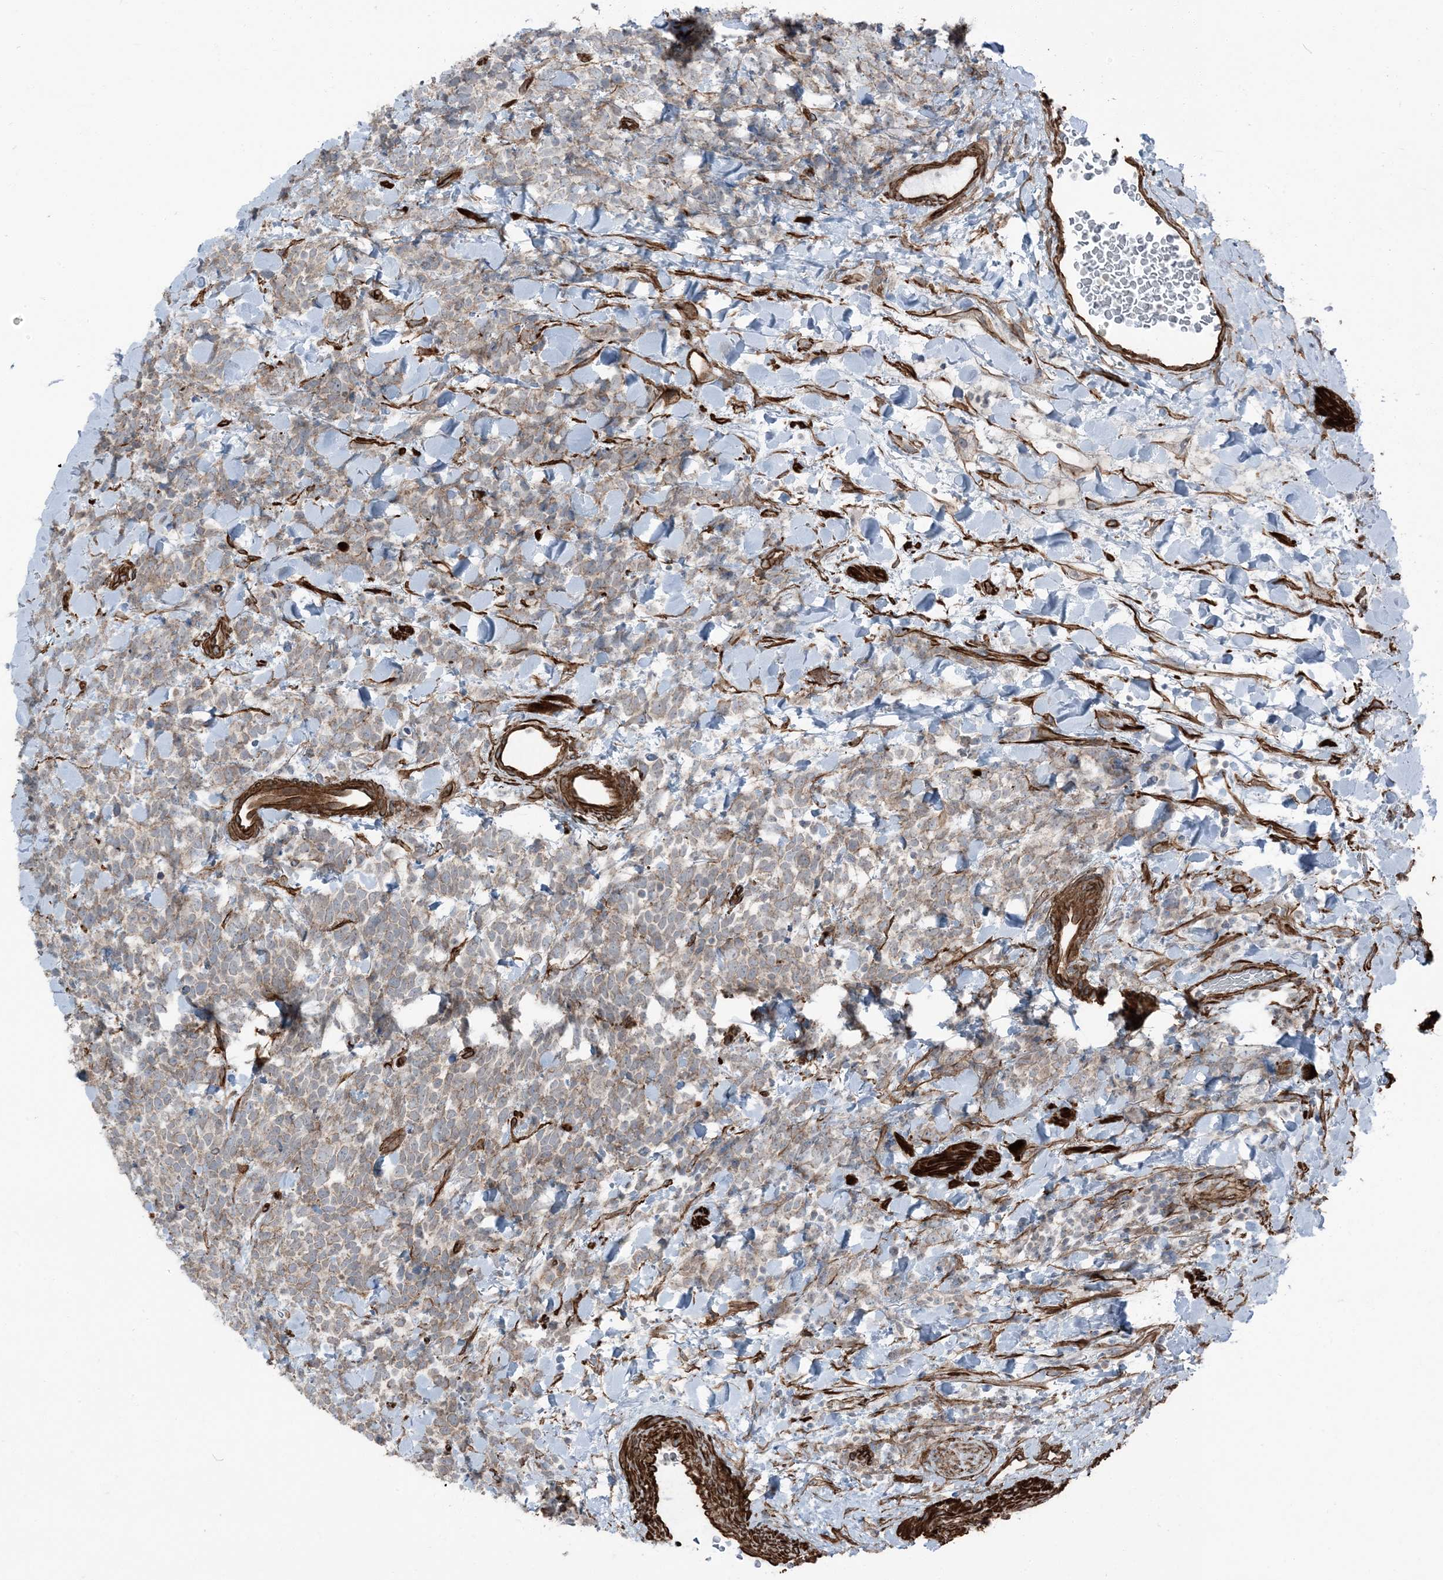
{"staining": {"intensity": "weak", "quantity": ">75%", "location": "cytoplasmic/membranous"}, "tissue": "urothelial cancer", "cell_type": "Tumor cells", "image_type": "cancer", "snomed": [{"axis": "morphology", "description": "Urothelial carcinoma, High grade"}, {"axis": "topography", "description": "Urinary bladder"}], "caption": "IHC of human urothelial carcinoma (high-grade) exhibits low levels of weak cytoplasmic/membranous staining in about >75% of tumor cells.", "gene": "ZFP90", "patient": {"sex": "female", "age": 82}}